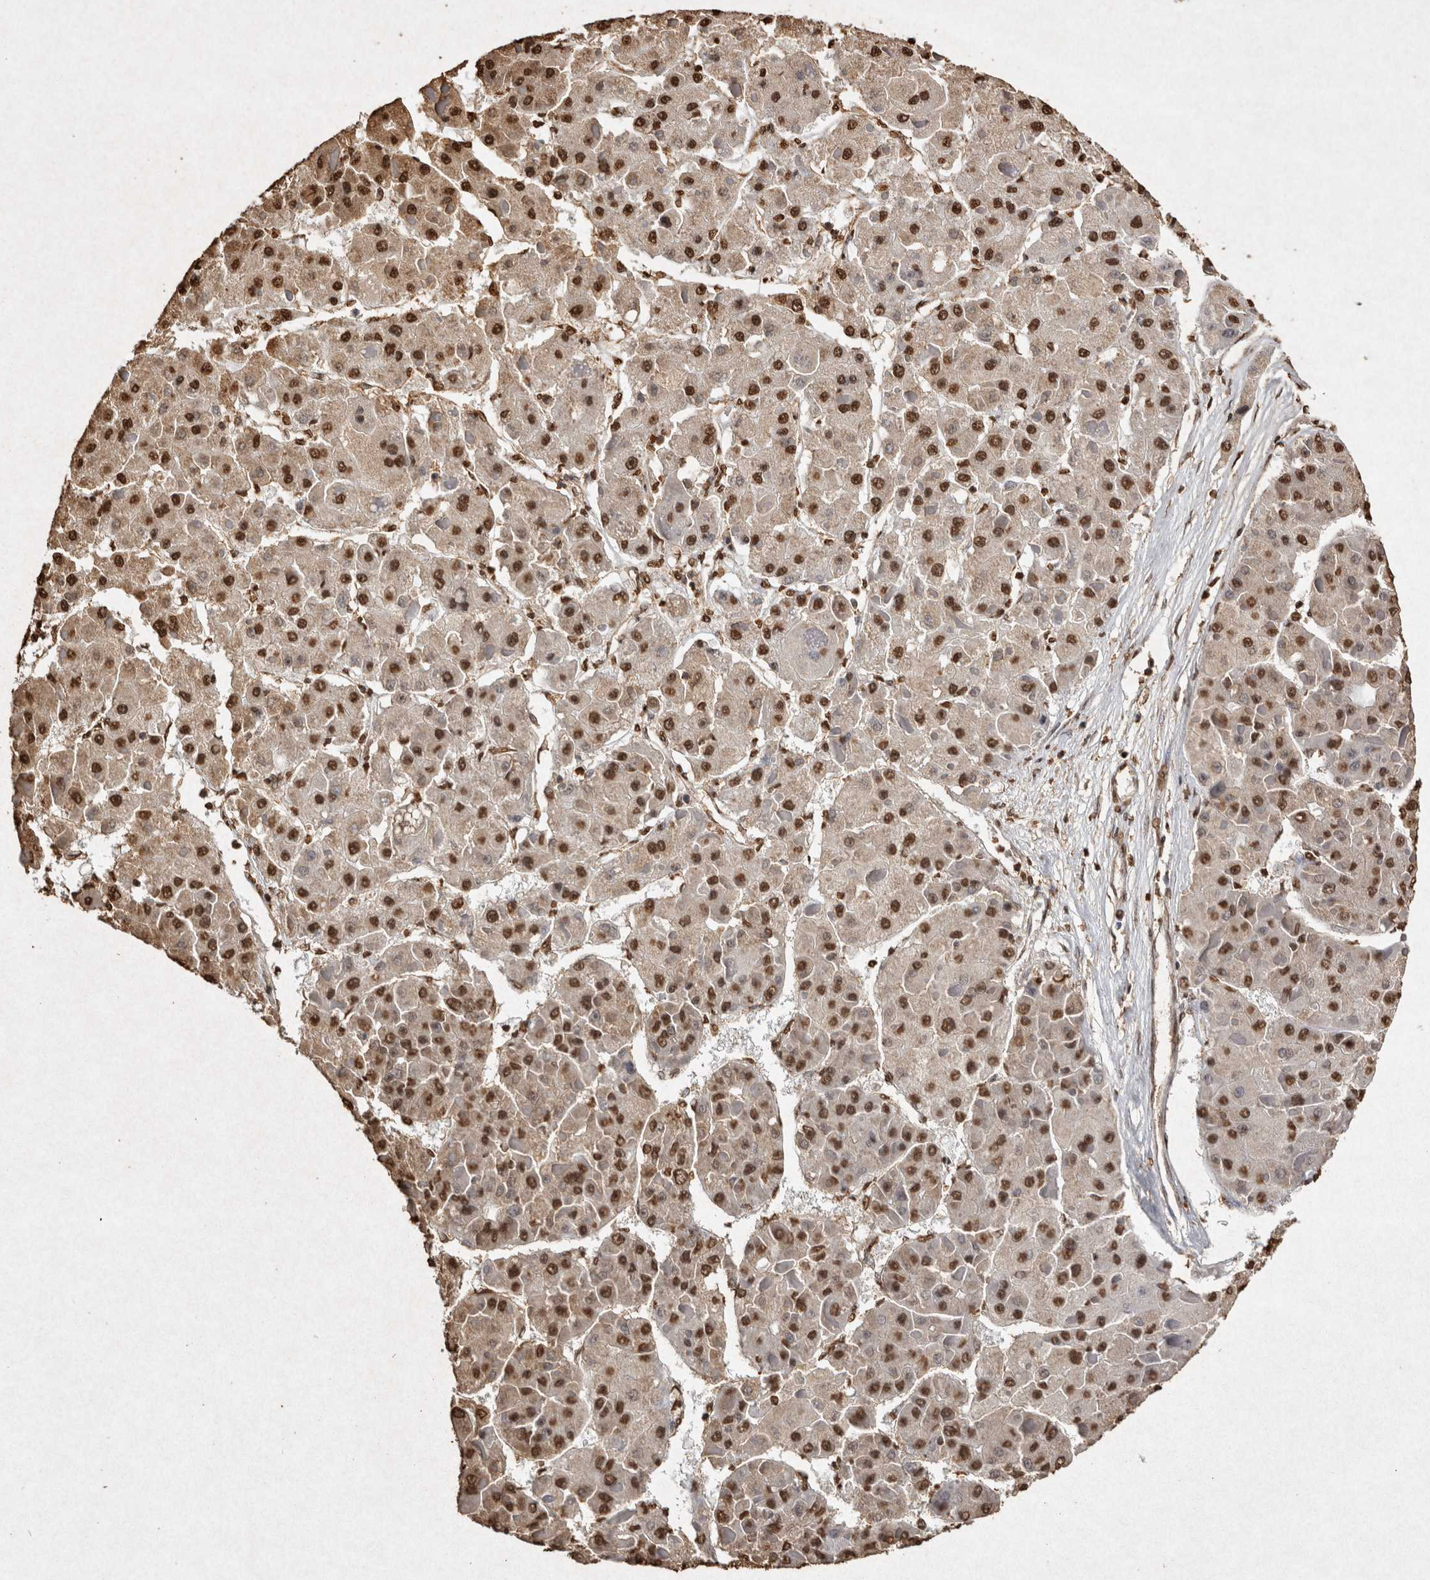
{"staining": {"intensity": "strong", "quantity": ">75%", "location": "nuclear"}, "tissue": "liver cancer", "cell_type": "Tumor cells", "image_type": "cancer", "snomed": [{"axis": "morphology", "description": "Carcinoma, Hepatocellular, NOS"}, {"axis": "topography", "description": "Liver"}], "caption": "Protein expression analysis of liver hepatocellular carcinoma exhibits strong nuclear staining in approximately >75% of tumor cells. (Brightfield microscopy of DAB IHC at high magnification).", "gene": "FSTL3", "patient": {"sex": "female", "age": 73}}